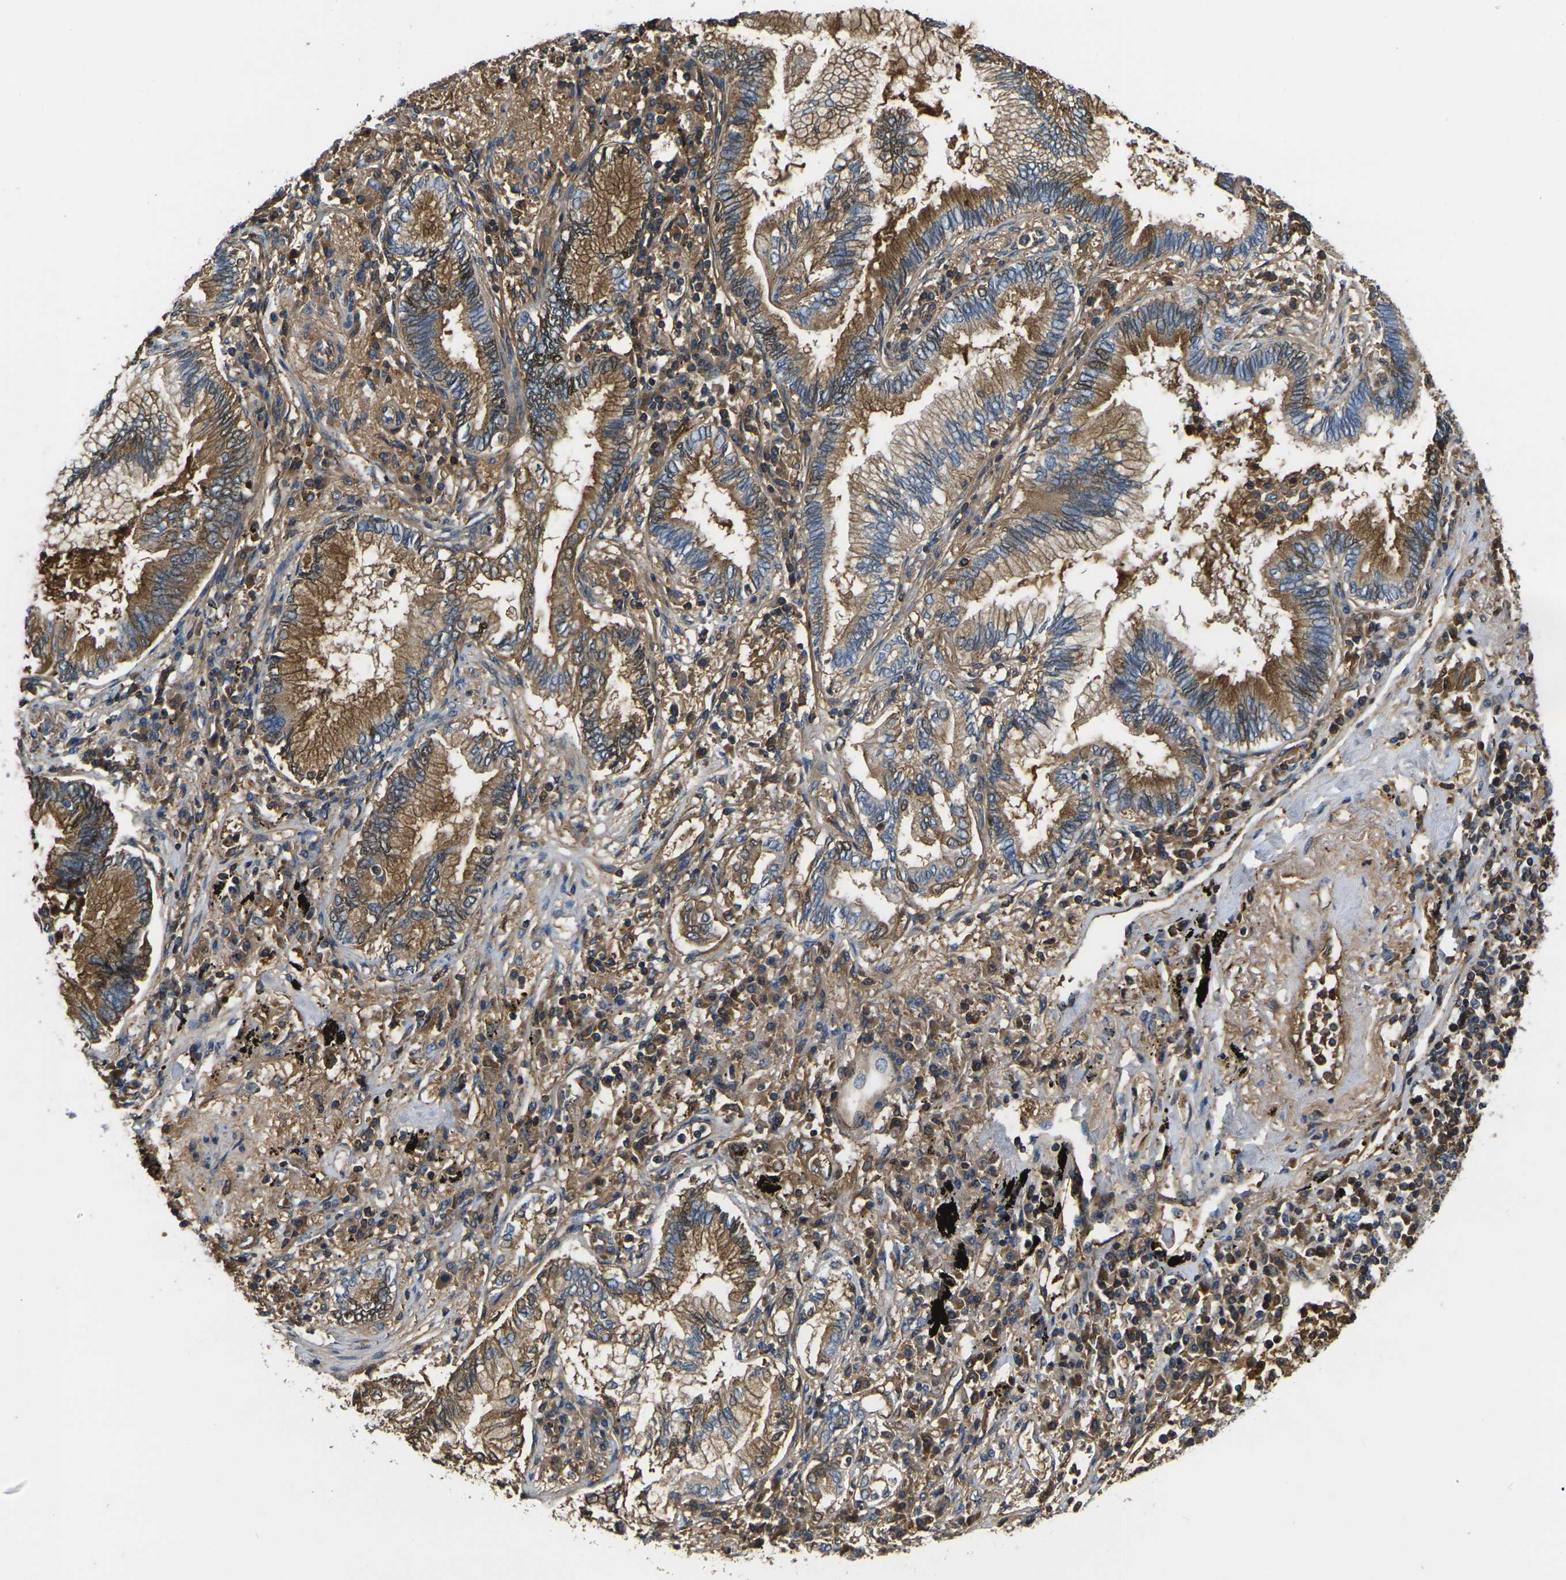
{"staining": {"intensity": "moderate", "quantity": ">75%", "location": "cytoplasmic/membranous"}, "tissue": "lung cancer", "cell_type": "Tumor cells", "image_type": "cancer", "snomed": [{"axis": "morphology", "description": "Normal tissue, NOS"}, {"axis": "morphology", "description": "Adenocarcinoma, NOS"}, {"axis": "topography", "description": "Bronchus"}, {"axis": "topography", "description": "Lung"}], "caption": "Immunohistochemical staining of lung cancer shows moderate cytoplasmic/membranous protein expression in about >75% of tumor cells.", "gene": "HSPG2", "patient": {"sex": "female", "age": 70}}